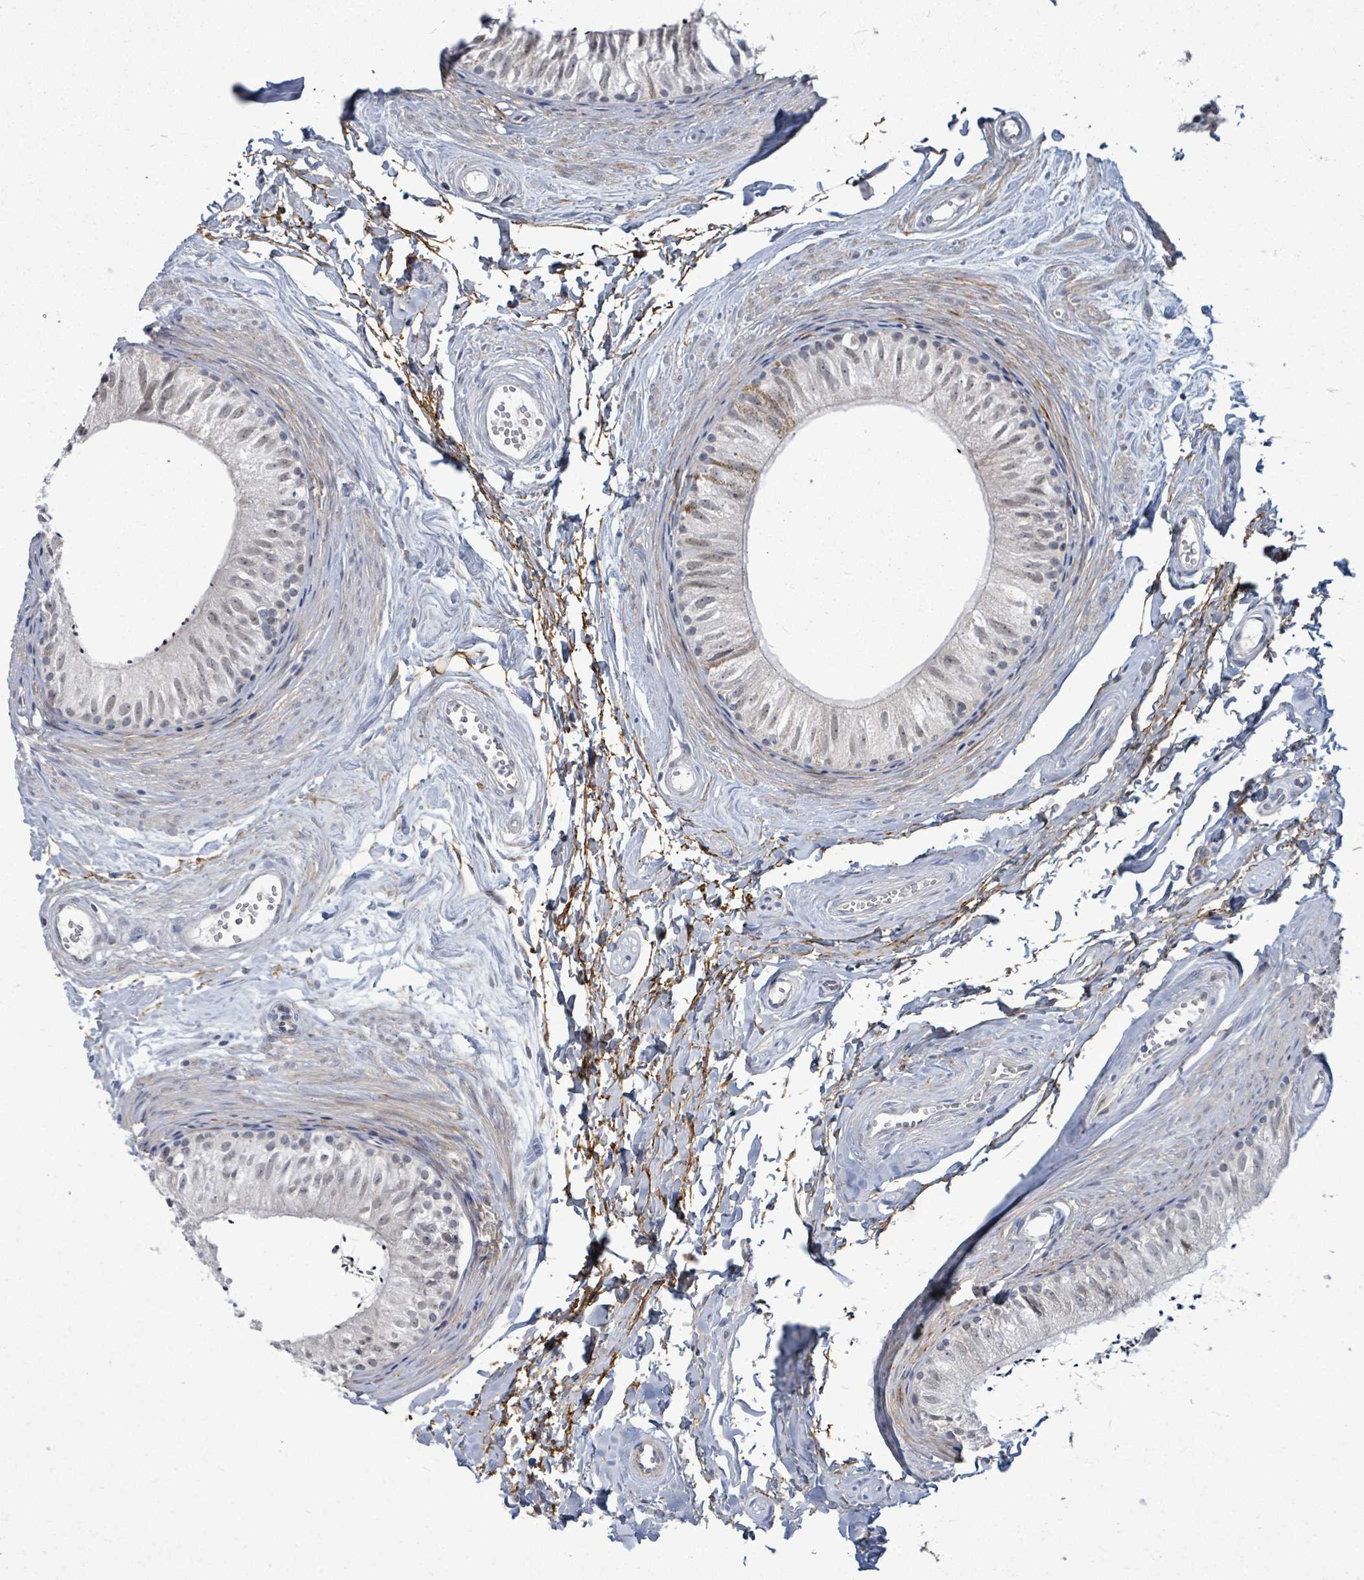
{"staining": {"intensity": "weak", "quantity": "25%-75%", "location": "nuclear"}, "tissue": "epididymis", "cell_type": "Glandular cells", "image_type": "normal", "snomed": [{"axis": "morphology", "description": "Normal tissue, NOS"}, {"axis": "topography", "description": "Epididymis"}], "caption": "An IHC micrograph of unremarkable tissue is shown. Protein staining in brown highlights weak nuclear positivity in epididymis within glandular cells. The protein is shown in brown color, while the nuclei are stained blue.", "gene": "ZFPM1", "patient": {"sex": "male", "age": 56}}